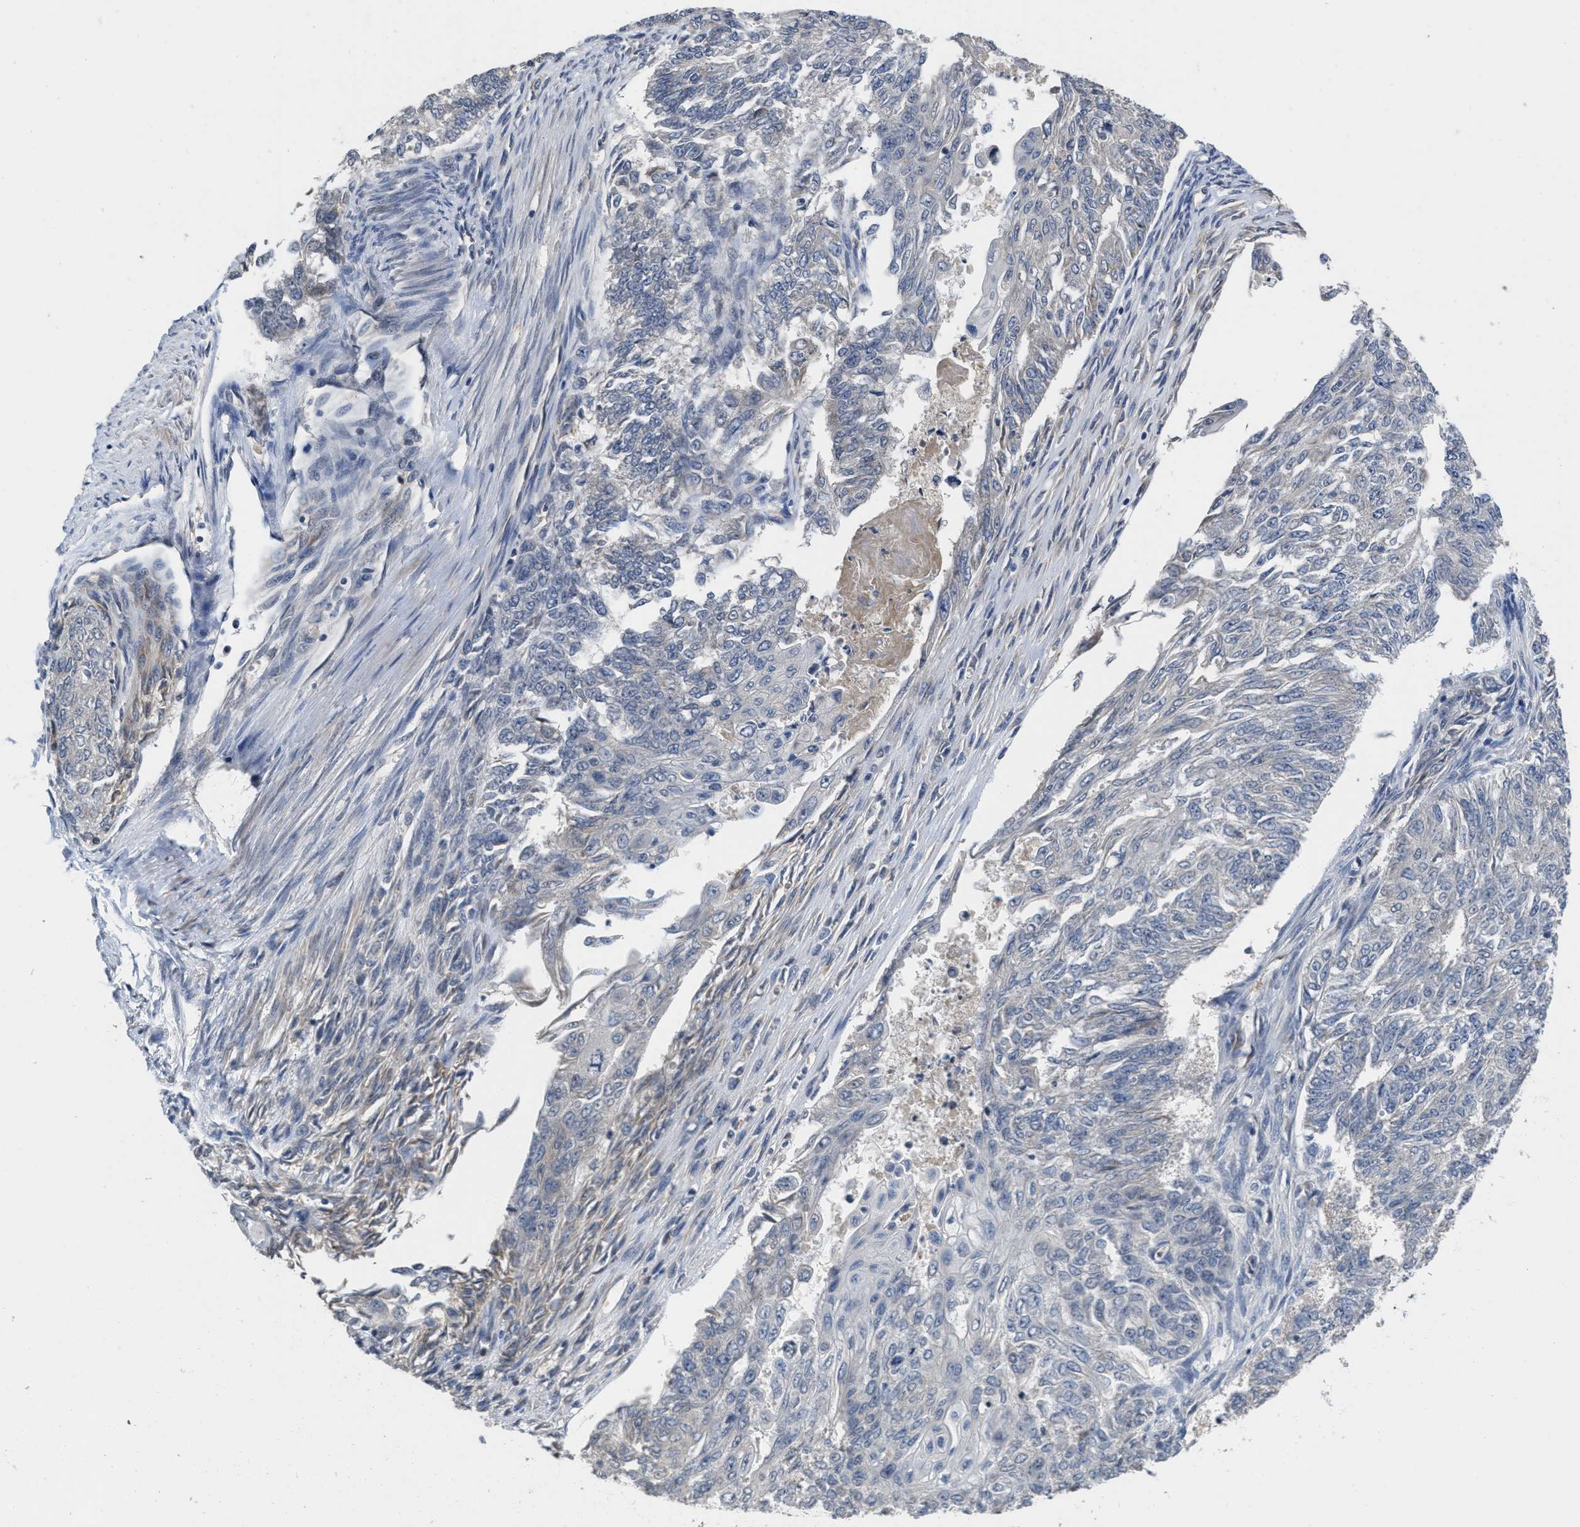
{"staining": {"intensity": "negative", "quantity": "none", "location": "none"}, "tissue": "endometrial cancer", "cell_type": "Tumor cells", "image_type": "cancer", "snomed": [{"axis": "morphology", "description": "Adenocarcinoma, NOS"}, {"axis": "topography", "description": "Endometrium"}], "caption": "The micrograph reveals no significant expression in tumor cells of endometrial adenocarcinoma.", "gene": "ANGPT1", "patient": {"sex": "female", "age": 32}}